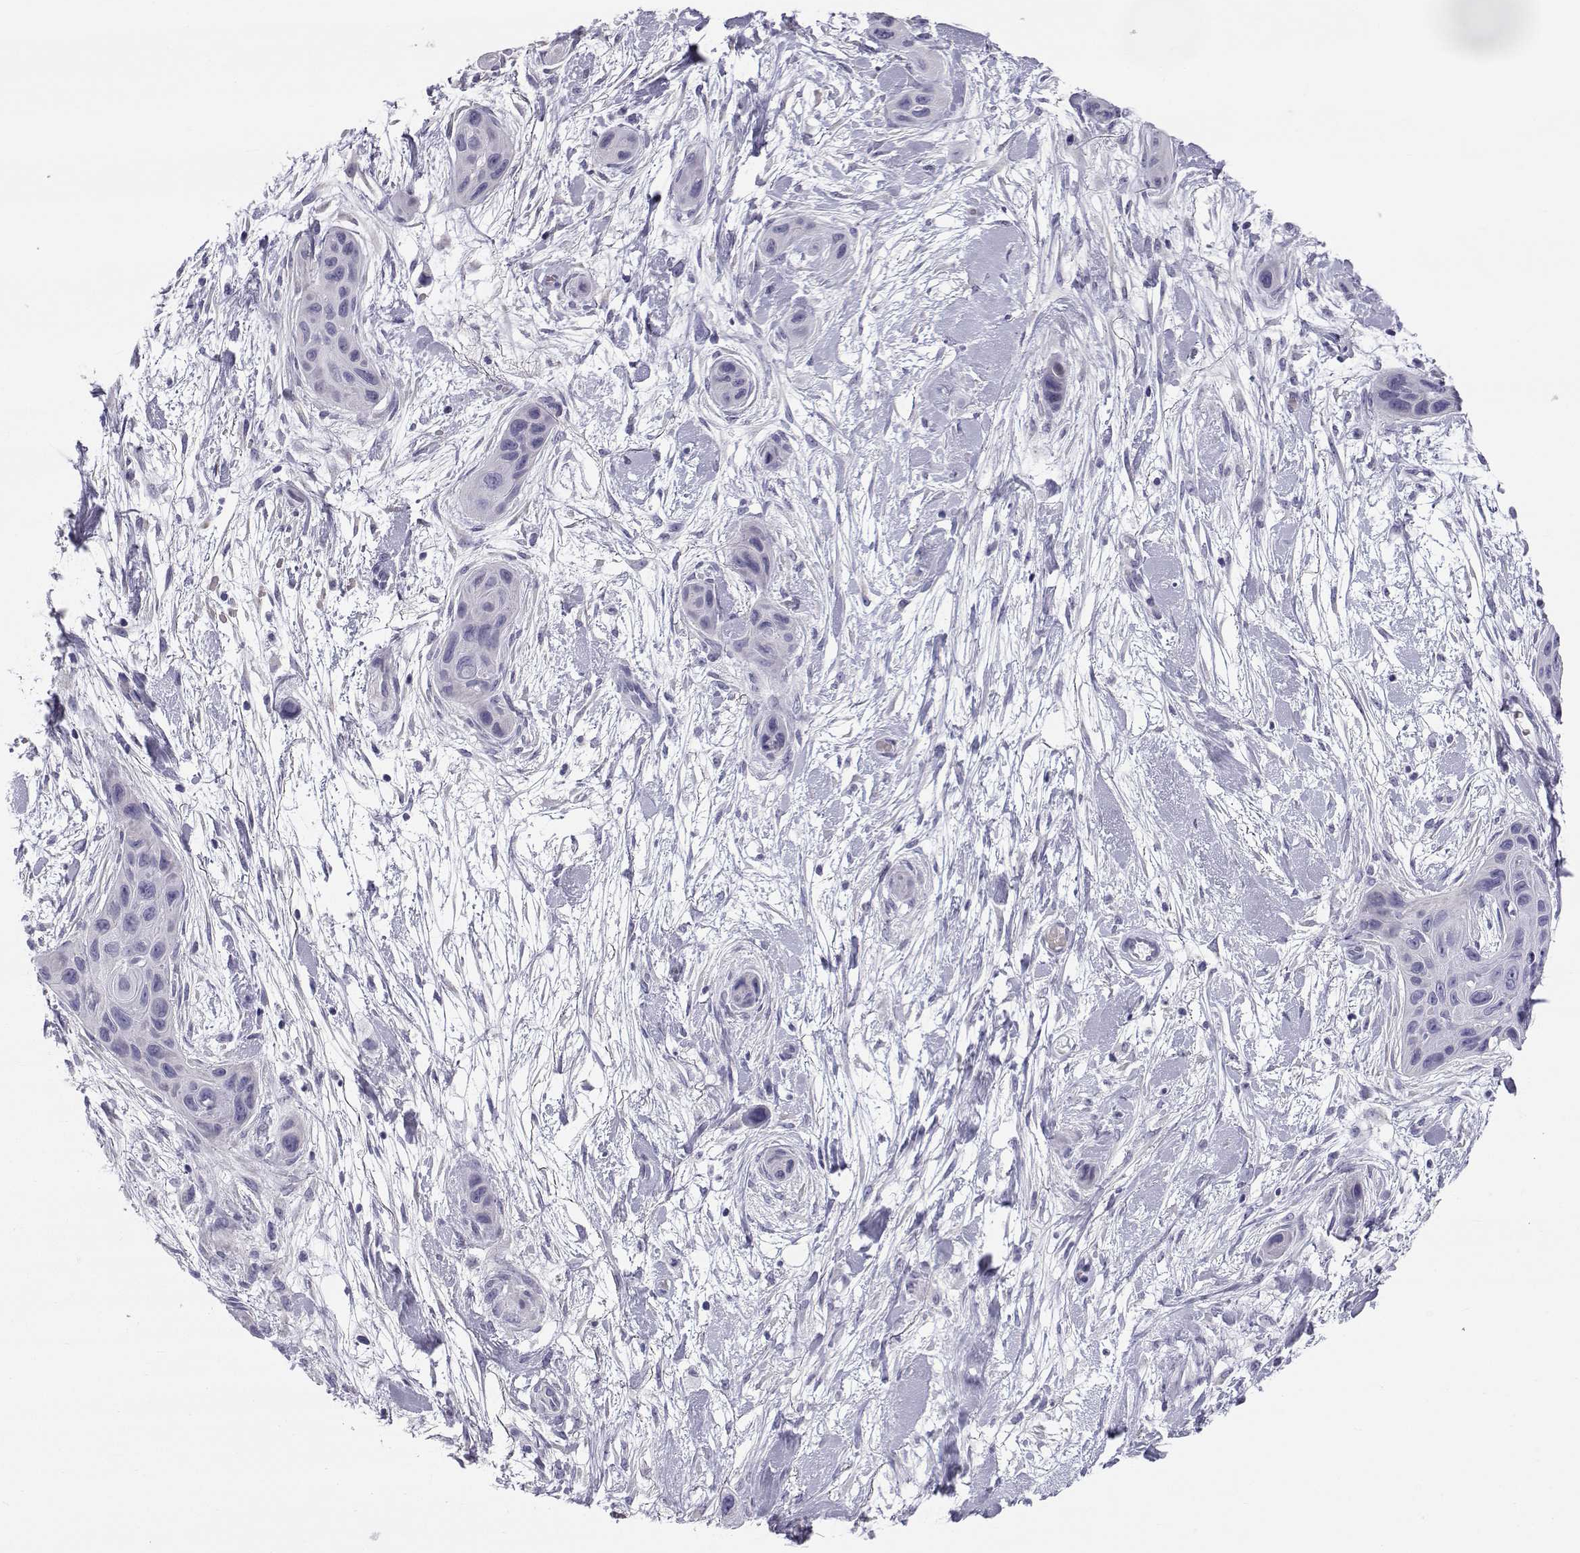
{"staining": {"intensity": "negative", "quantity": "none", "location": "none"}, "tissue": "skin cancer", "cell_type": "Tumor cells", "image_type": "cancer", "snomed": [{"axis": "morphology", "description": "Squamous cell carcinoma, NOS"}, {"axis": "topography", "description": "Skin"}], "caption": "Tumor cells are negative for protein expression in human skin cancer. Nuclei are stained in blue.", "gene": "RNASE12", "patient": {"sex": "male", "age": 79}}